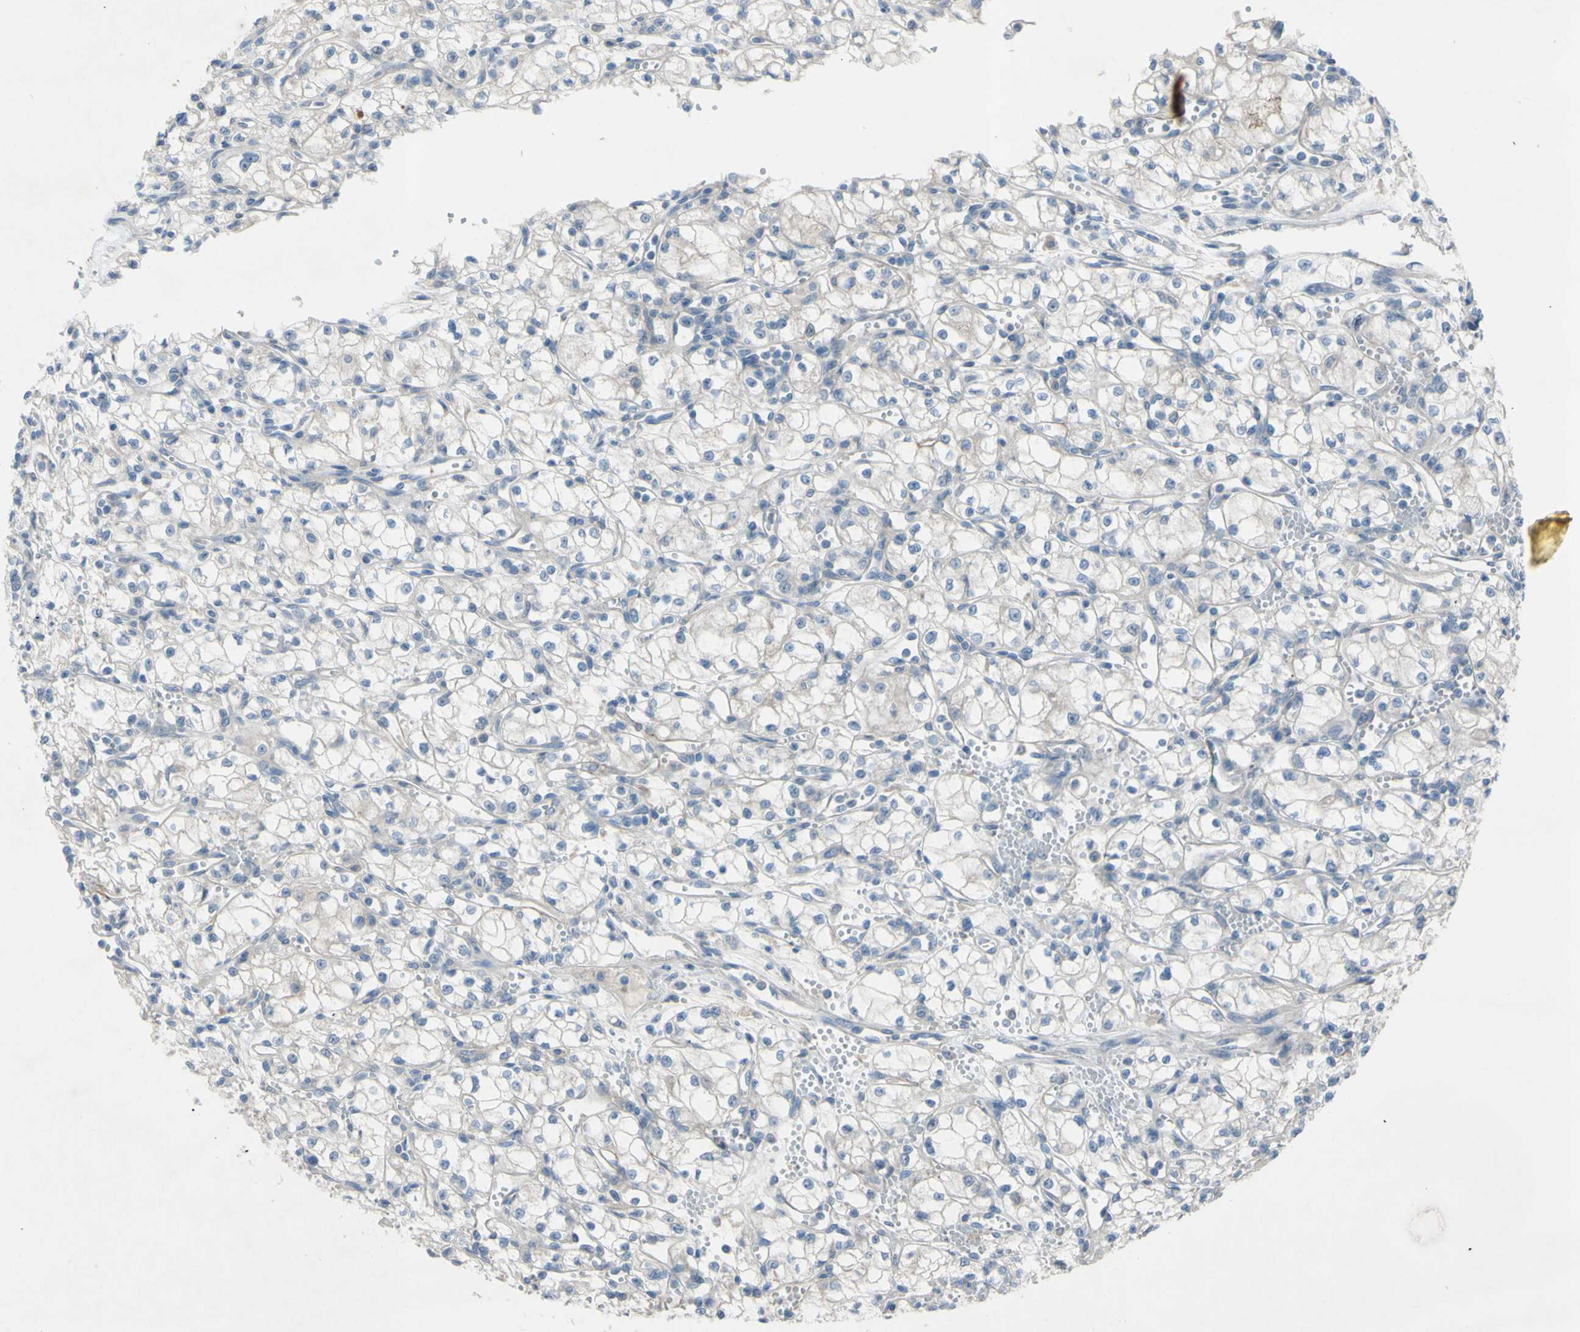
{"staining": {"intensity": "negative", "quantity": "none", "location": "none"}, "tissue": "renal cancer", "cell_type": "Tumor cells", "image_type": "cancer", "snomed": [{"axis": "morphology", "description": "Normal tissue, NOS"}, {"axis": "morphology", "description": "Adenocarcinoma, NOS"}, {"axis": "topography", "description": "Kidney"}], "caption": "High power microscopy histopathology image of an immunohistochemistry photomicrograph of adenocarcinoma (renal), revealing no significant expression in tumor cells.", "gene": "ATRN", "patient": {"sex": "male", "age": 59}}